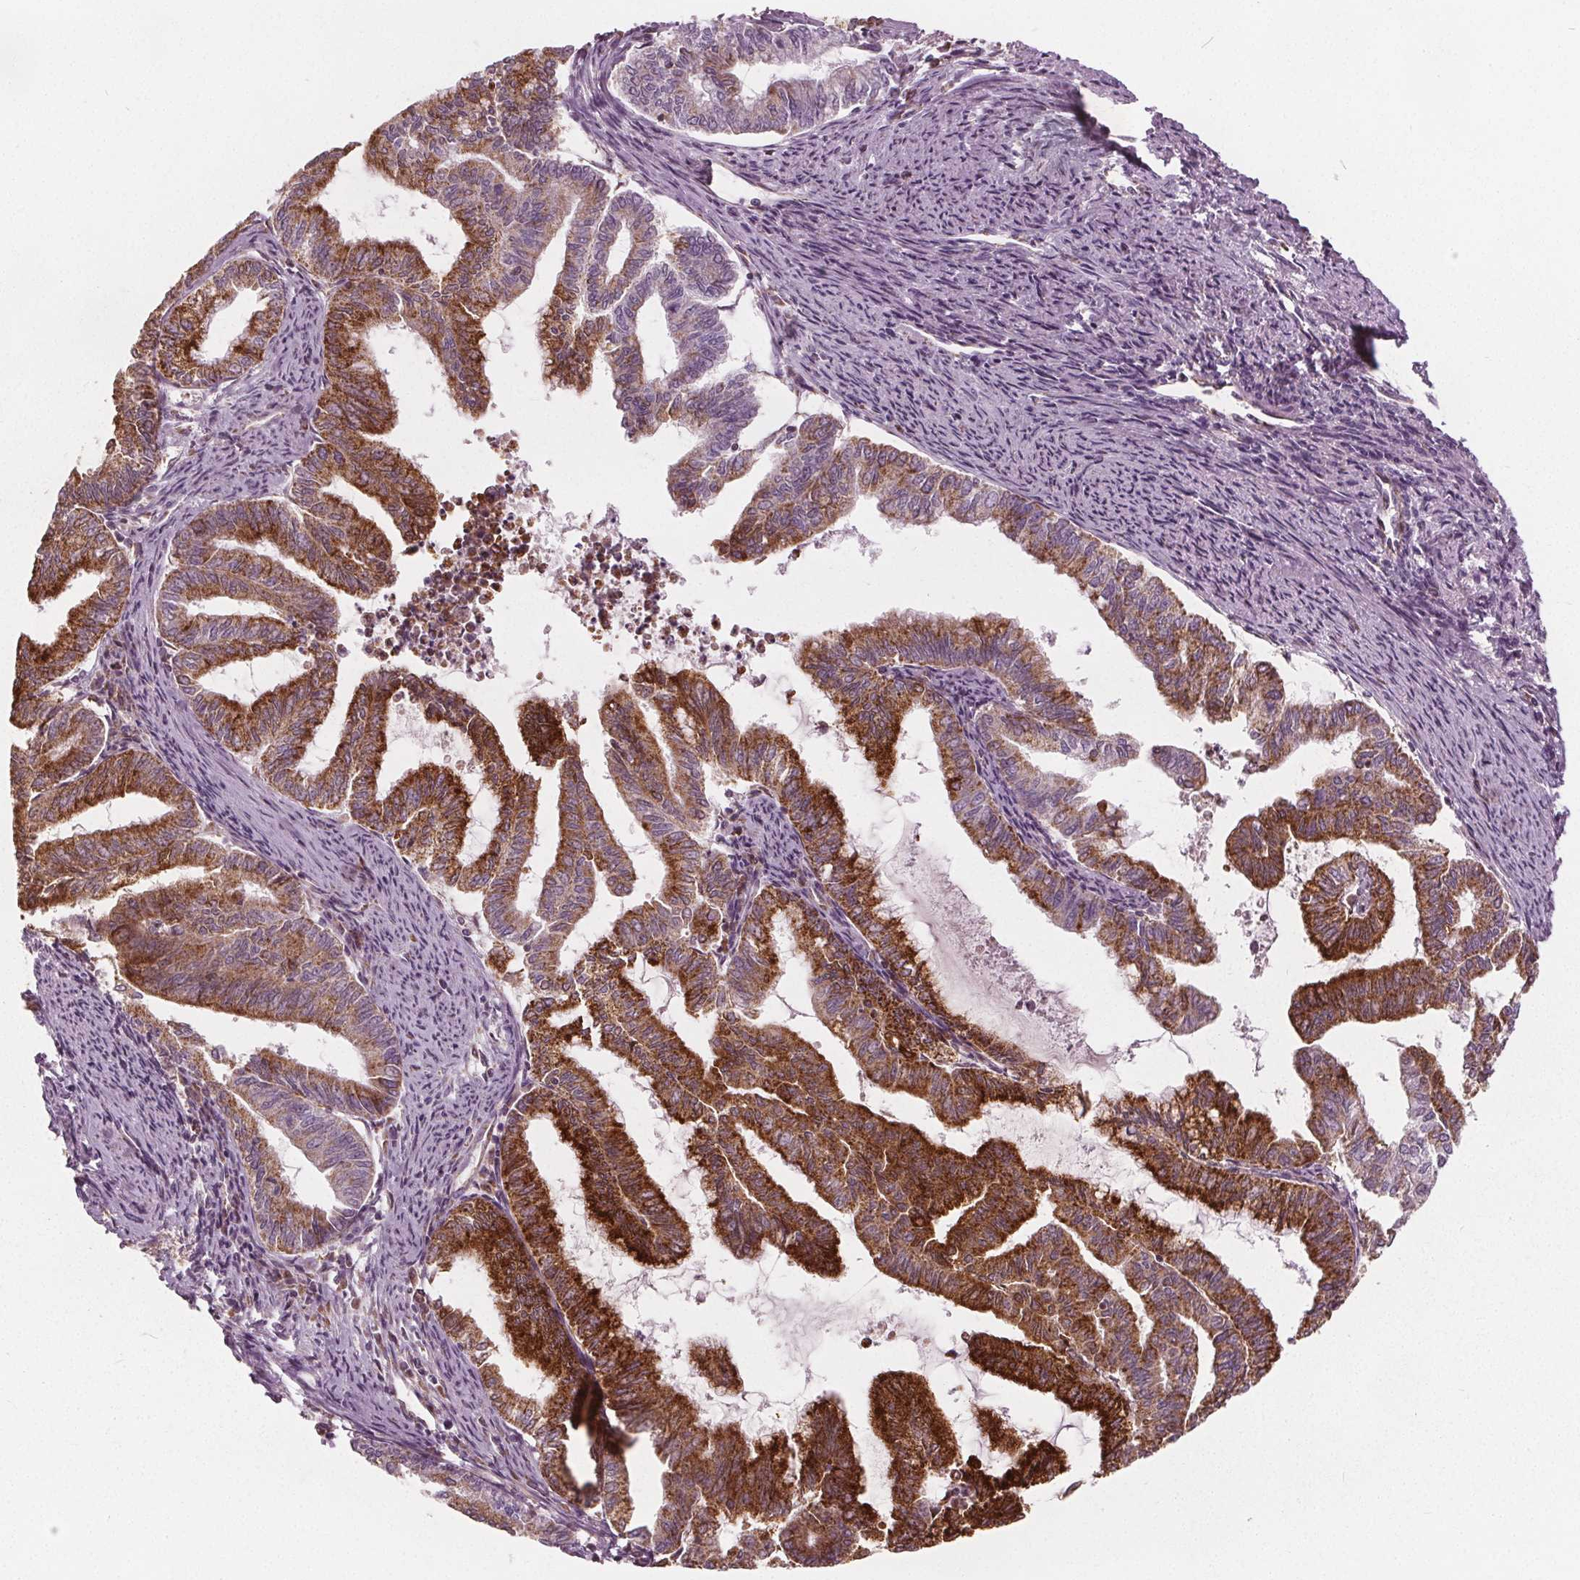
{"staining": {"intensity": "strong", "quantity": "25%-75%", "location": "cytoplasmic/membranous"}, "tissue": "endometrial cancer", "cell_type": "Tumor cells", "image_type": "cancer", "snomed": [{"axis": "morphology", "description": "Adenocarcinoma, NOS"}, {"axis": "topography", "description": "Endometrium"}], "caption": "The immunohistochemical stain highlights strong cytoplasmic/membranous expression in tumor cells of adenocarcinoma (endometrial) tissue. Using DAB (brown) and hematoxylin (blue) stains, captured at high magnification using brightfield microscopy.", "gene": "ECI2", "patient": {"sex": "female", "age": 79}}